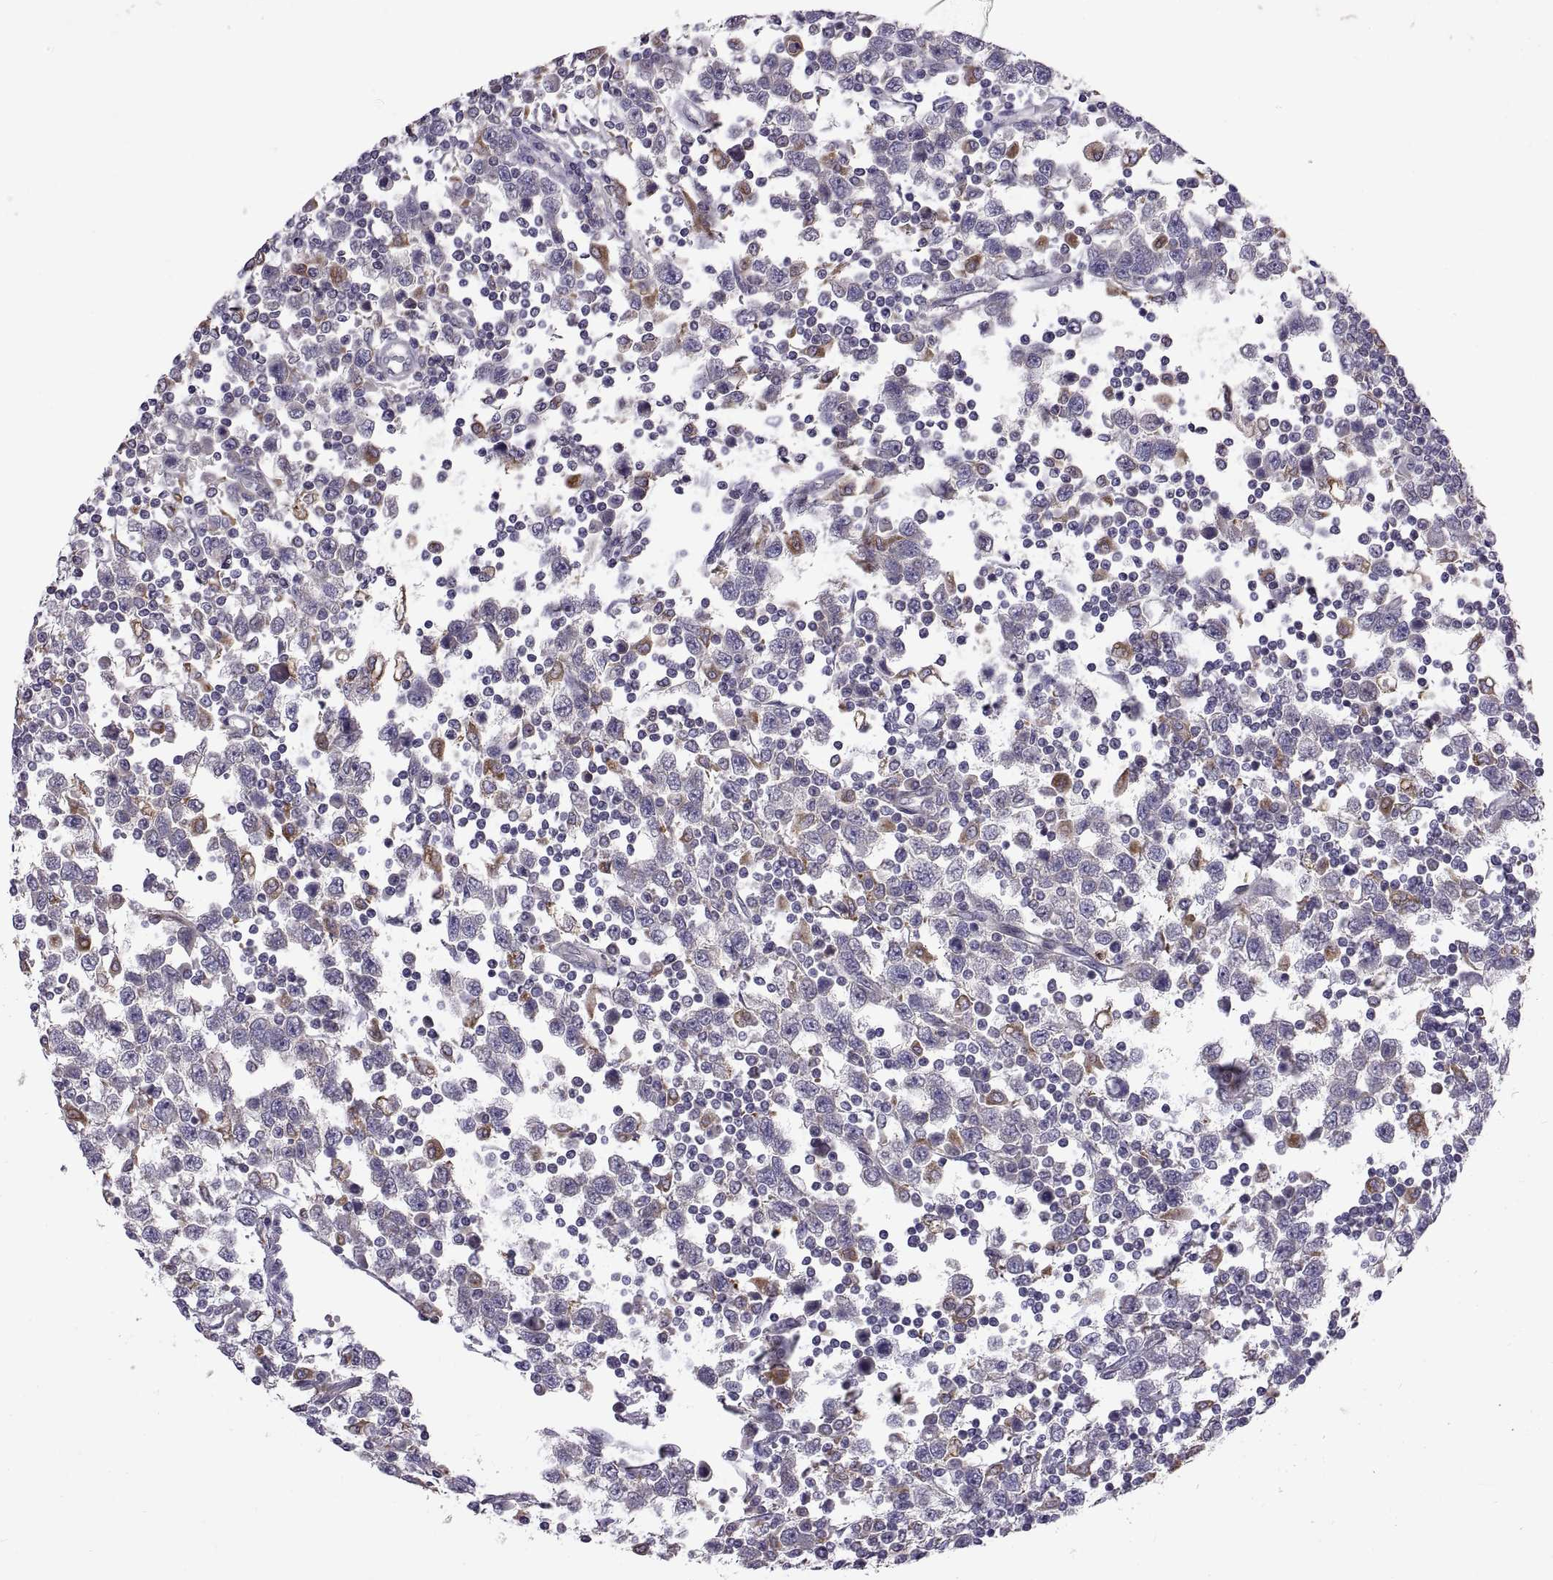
{"staining": {"intensity": "moderate", "quantity": "<25%", "location": "cytoplasmic/membranous"}, "tissue": "testis cancer", "cell_type": "Tumor cells", "image_type": "cancer", "snomed": [{"axis": "morphology", "description": "Seminoma, NOS"}, {"axis": "topography", "description": "Testis"}], "caption": "Immunohistochemical staining of human seminoma (testis) reveals low levels of moderate cytoplasmic/membranous staining in about <25% of tumor cells. (IHC, brightfield microscopy, high magnification).", "gene": "ARSL", "patient": {"sex": "male", "age": 34}}